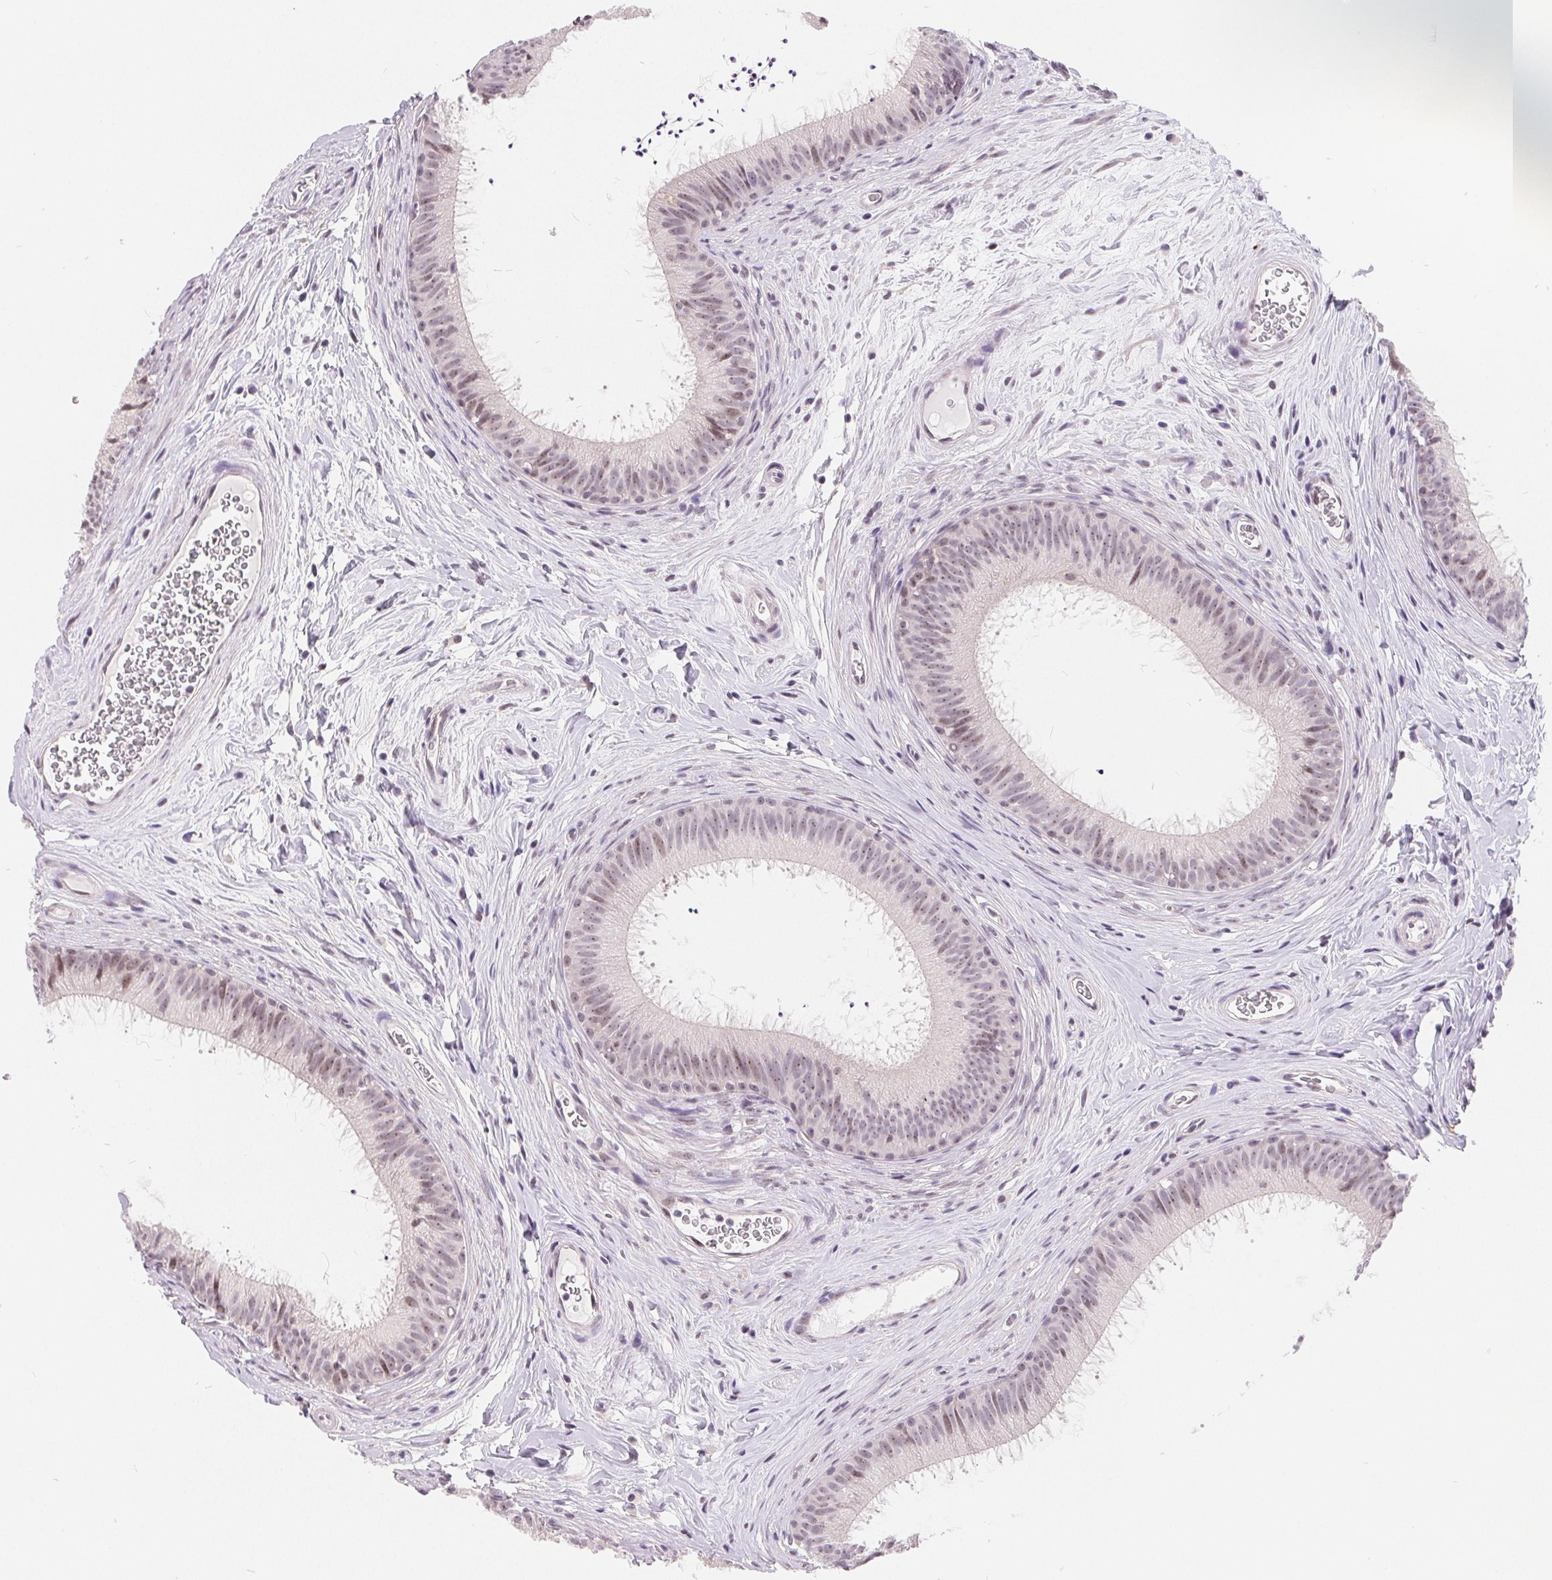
{"staining": {"intensity": "moderate", "quantity": "25%-75%", "location": "nuclear"}, "tissue": "epididymis", "cell_type": "Glandular cells", "image_type": "normal", "snomed": [{"axis": "morphology", "description": "Normal tissue, NOS"}, {"axis": "topography", "description": "Epididymis"}], "caption": "Immunohistochemistry (IHC) photomicrograph of unremarkable epididymis stained for a protein (brown), which exhibits medium levels of moderate nuclear staining in approximately 25%-75% of glandular cells.", "gene": "LCA5L", "patient": {"sex": "male", "age": 24}}